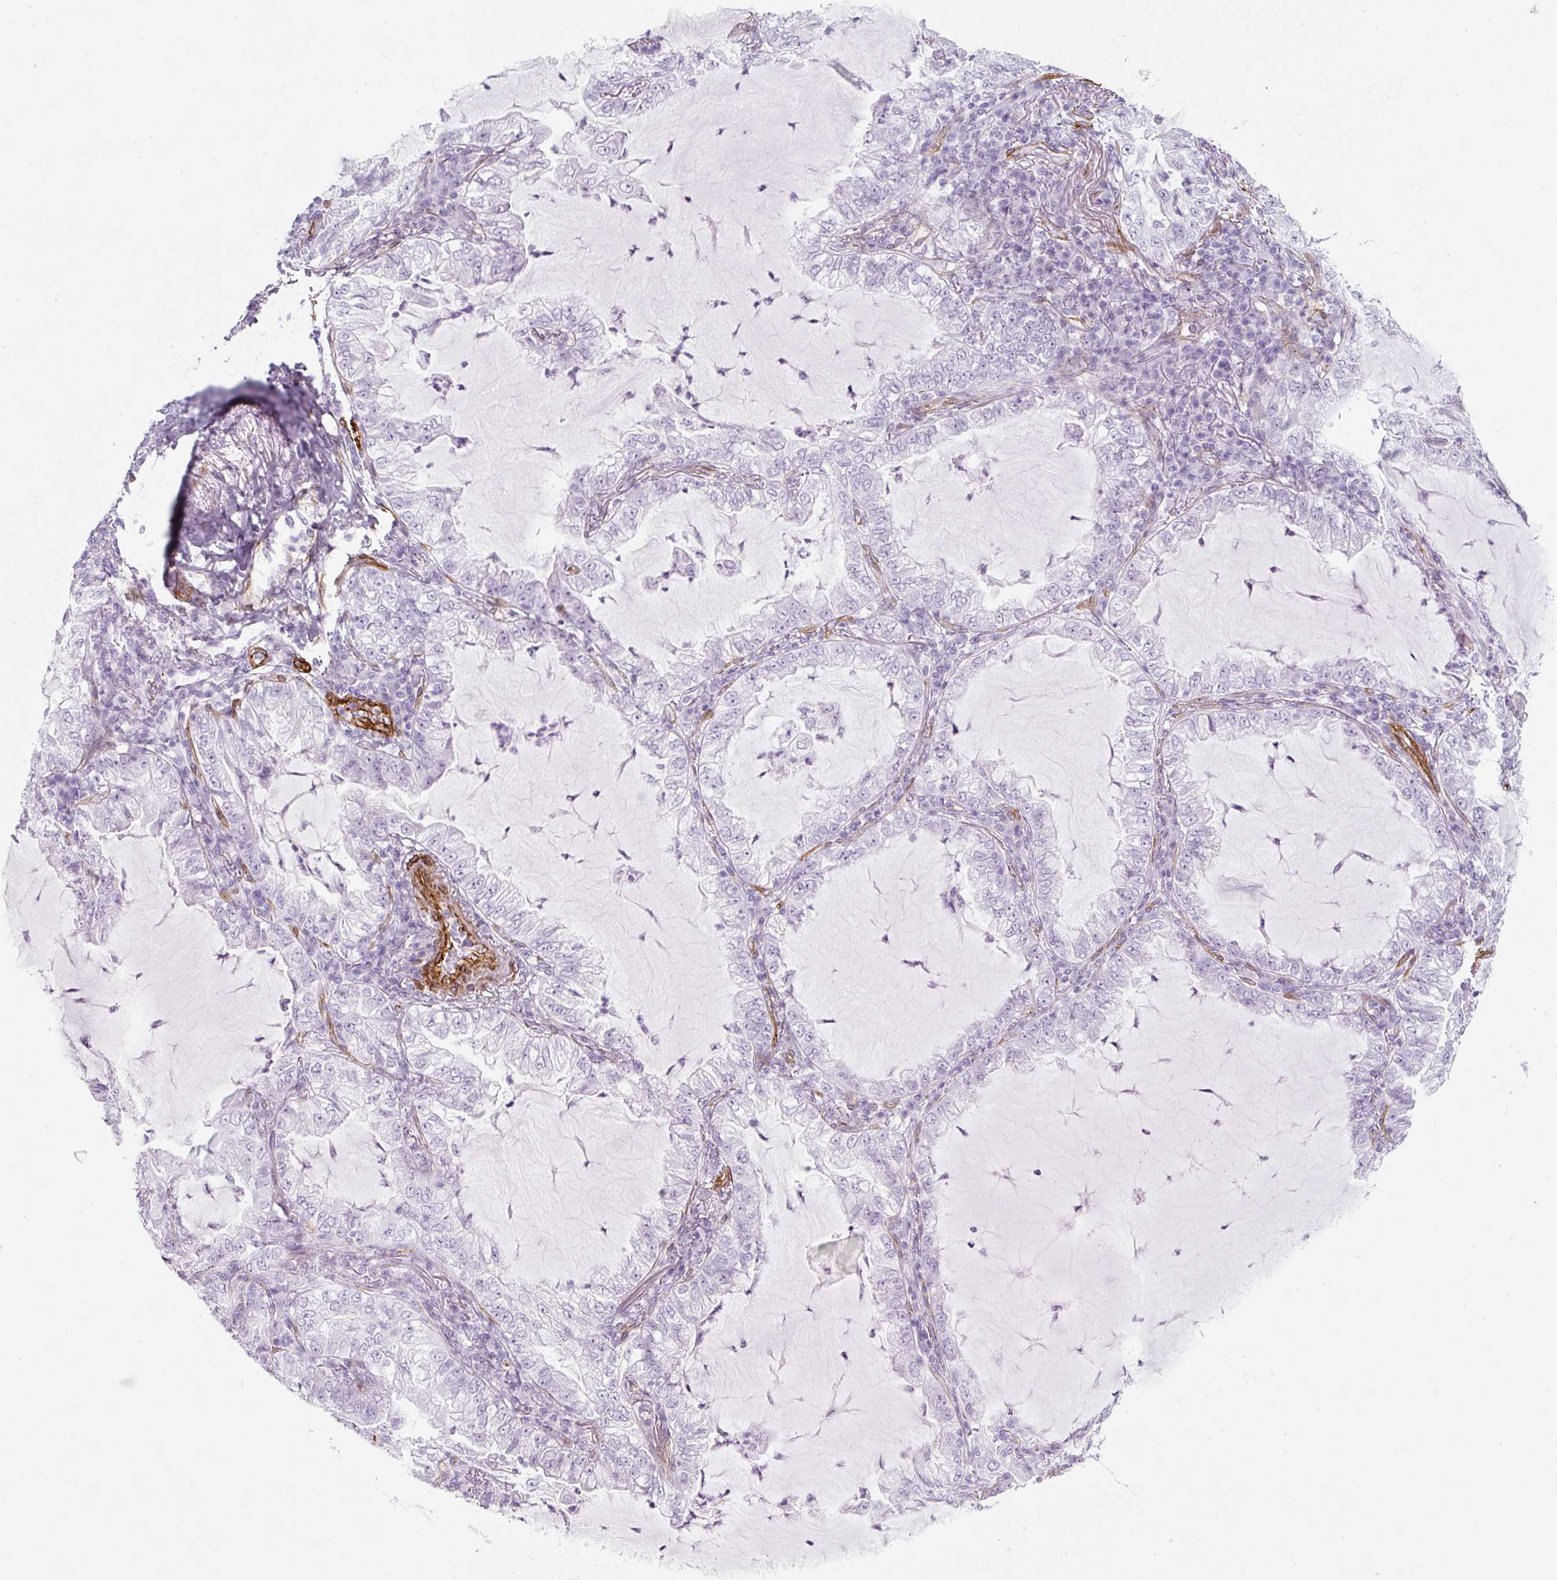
{"staining": {"intensity": "negative", "quantity": "none", "location": "none"}, "tissue": "lung cancer", "cell_type": "Tumor cells", "image_type": "cancer", "snomed": [{"axis": "morphology", "description": "Adenocarcinoma, NOS"}, {"axis": "topography", "description": "Lung"}], "caption": "Tumor cells are negative for brown protein staining in adenocarcinoma (lung).", "gene": "CAVIN3", "patient": {"sex": "female", "age": 73}}